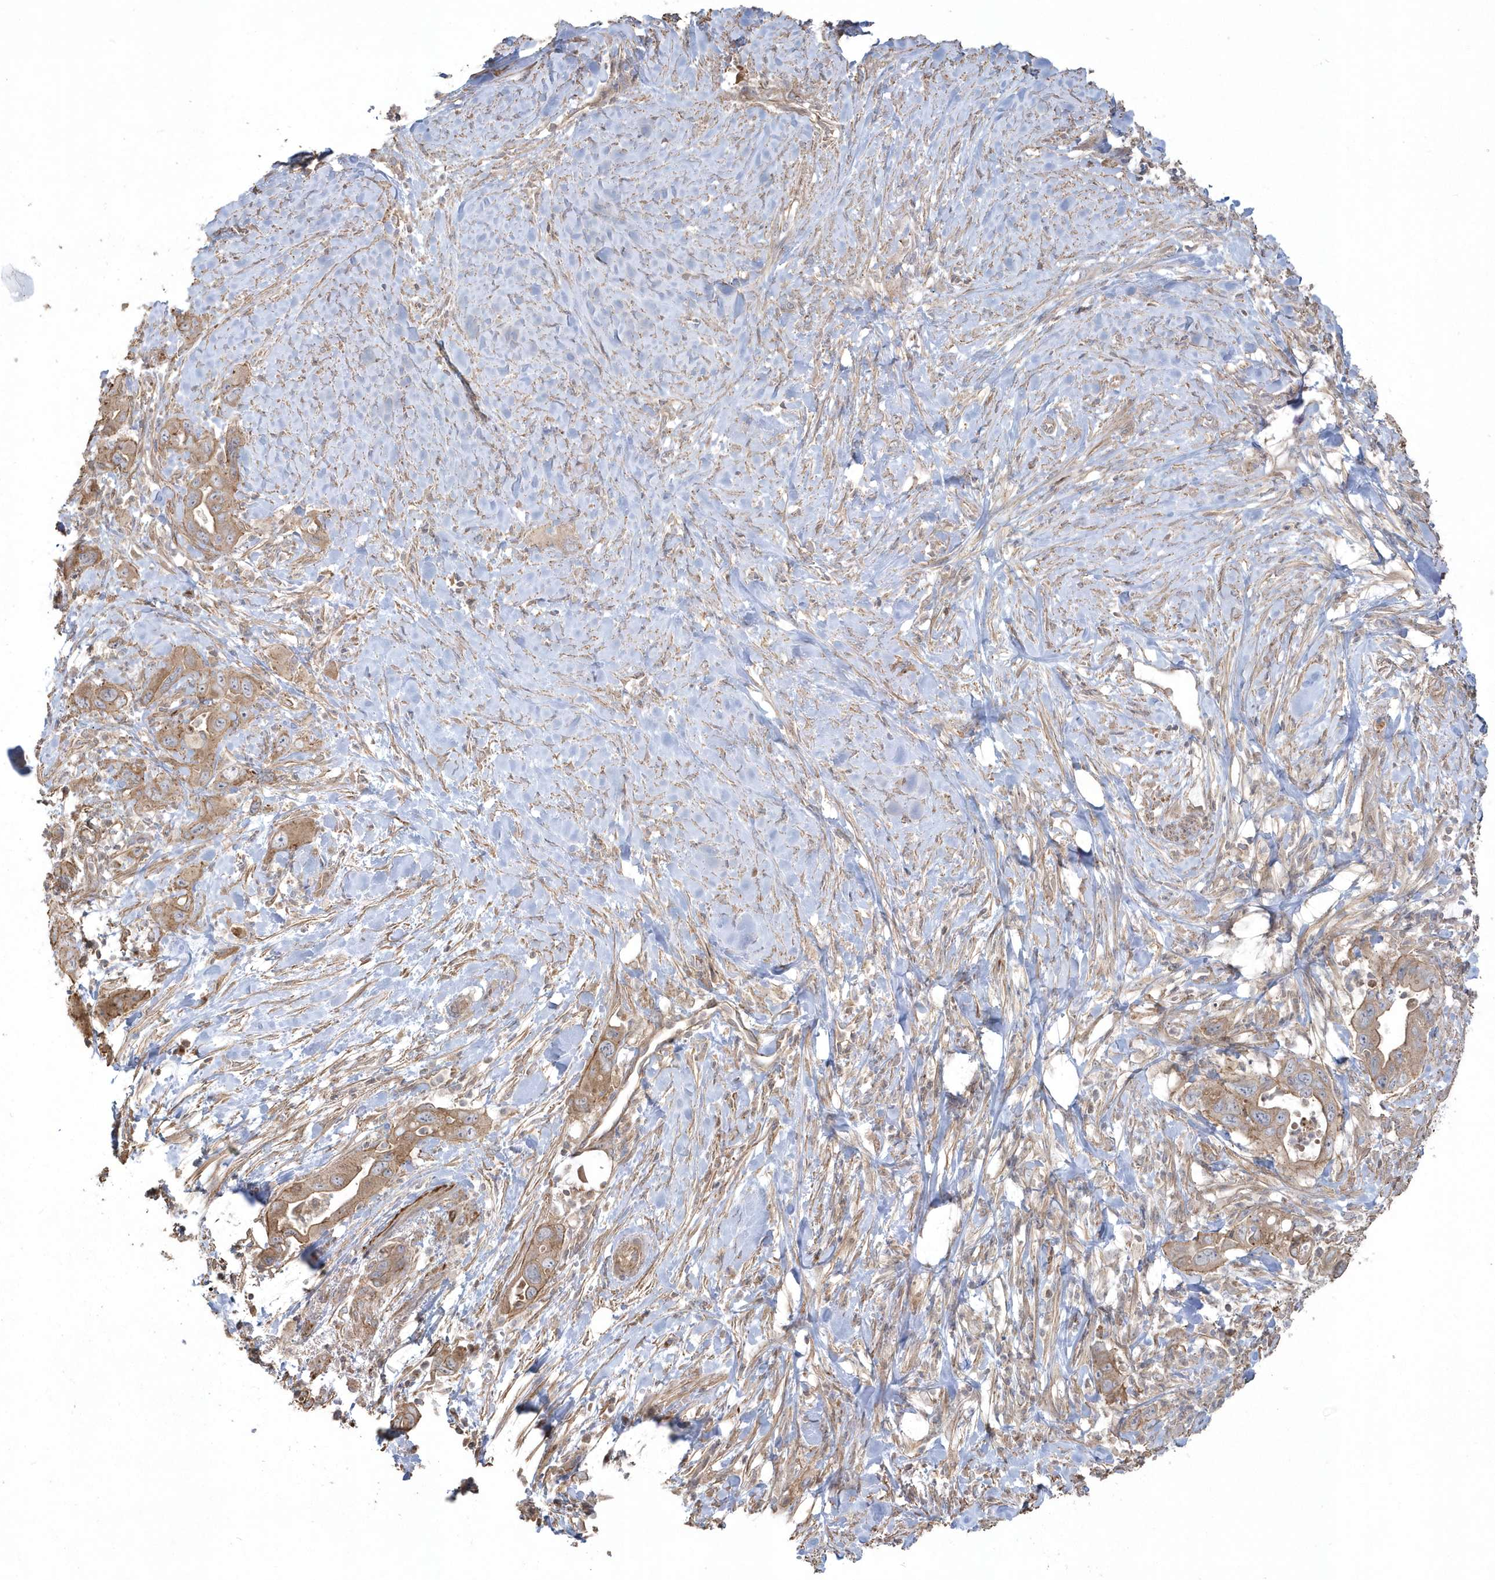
{"staining": {"intensity": "weak", "quantity": "25%-75%", "location": "cytoplasmic/membranous"}, "tissue": "pancreatic cancer", "cell_type": "Tumor cells", "image_type": "cancer", "snomed": [{"axis": "morphology", "description": "Adenocarcinoma, NOS"}, {"axis": "topography", "description": "Pancreas"}], "caption": "Protein expression analysis of pancreatic adenocarcinoma shows weak cytoplasmic/membranous expression in about 25%-75% of tumor cells.", "gene": "ARMC8", "patient": {"sex": "female", "age": 71}}